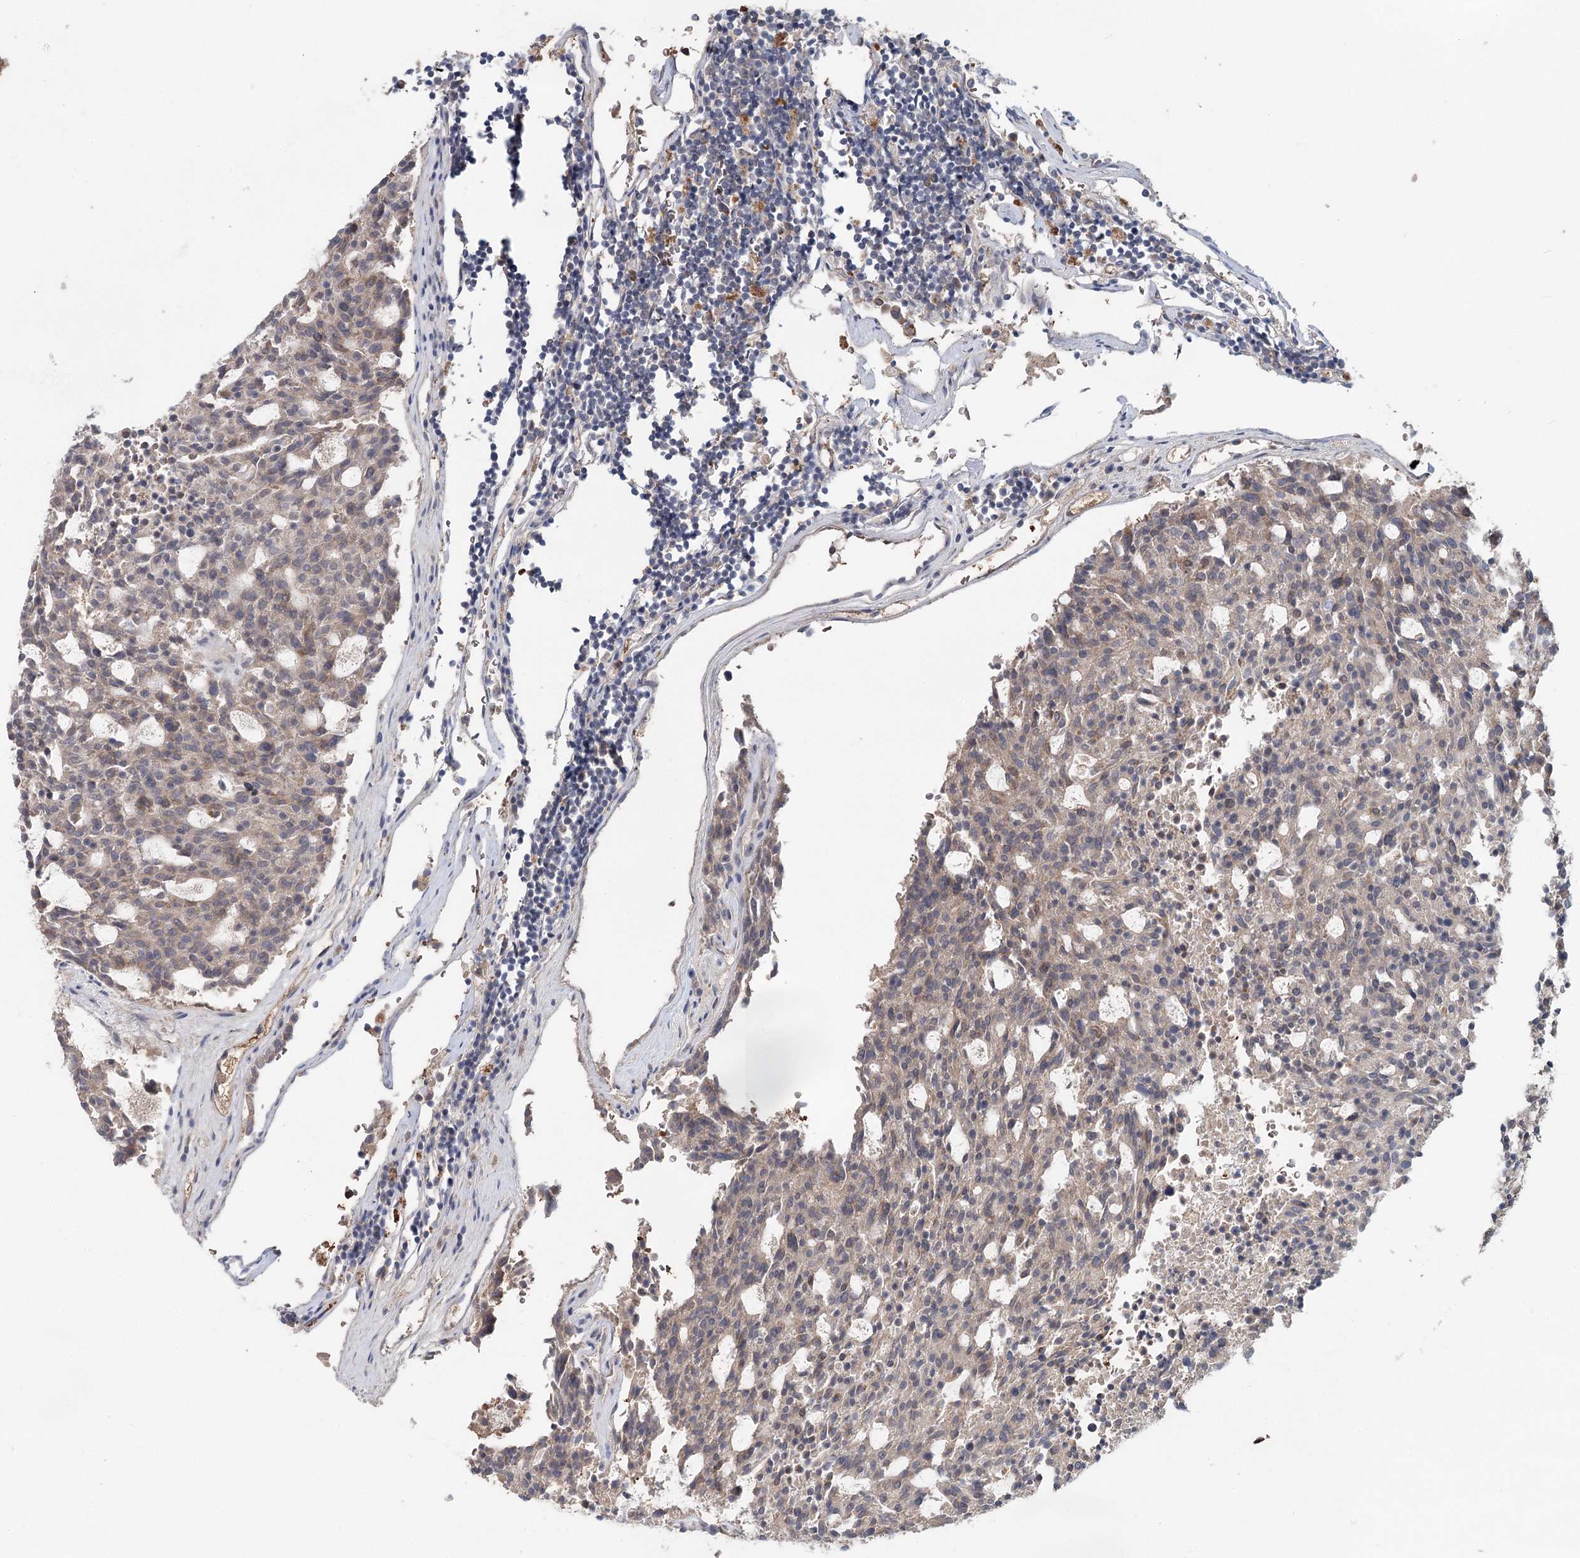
{"staining": {"intensity": "weak", "quantity": "<25%", "location": "cytoplasmic/membranous"}, "tissue": "carcinoid", "cell_type": "Tumor cells", "image_type": "cancer", "snomed": [{"axis": "morphology", "description": "Carcinoid, malignant, NOS"}, {"axis": "topography", "description": "Pancreas"}], "caption": "The immunohistochemistry photomicrograph has no significant expression in tumor cells of carcinoid (malignant) tissue.", "gene": "FBXO7", "patient": {"sex": "female", "age": 54}}